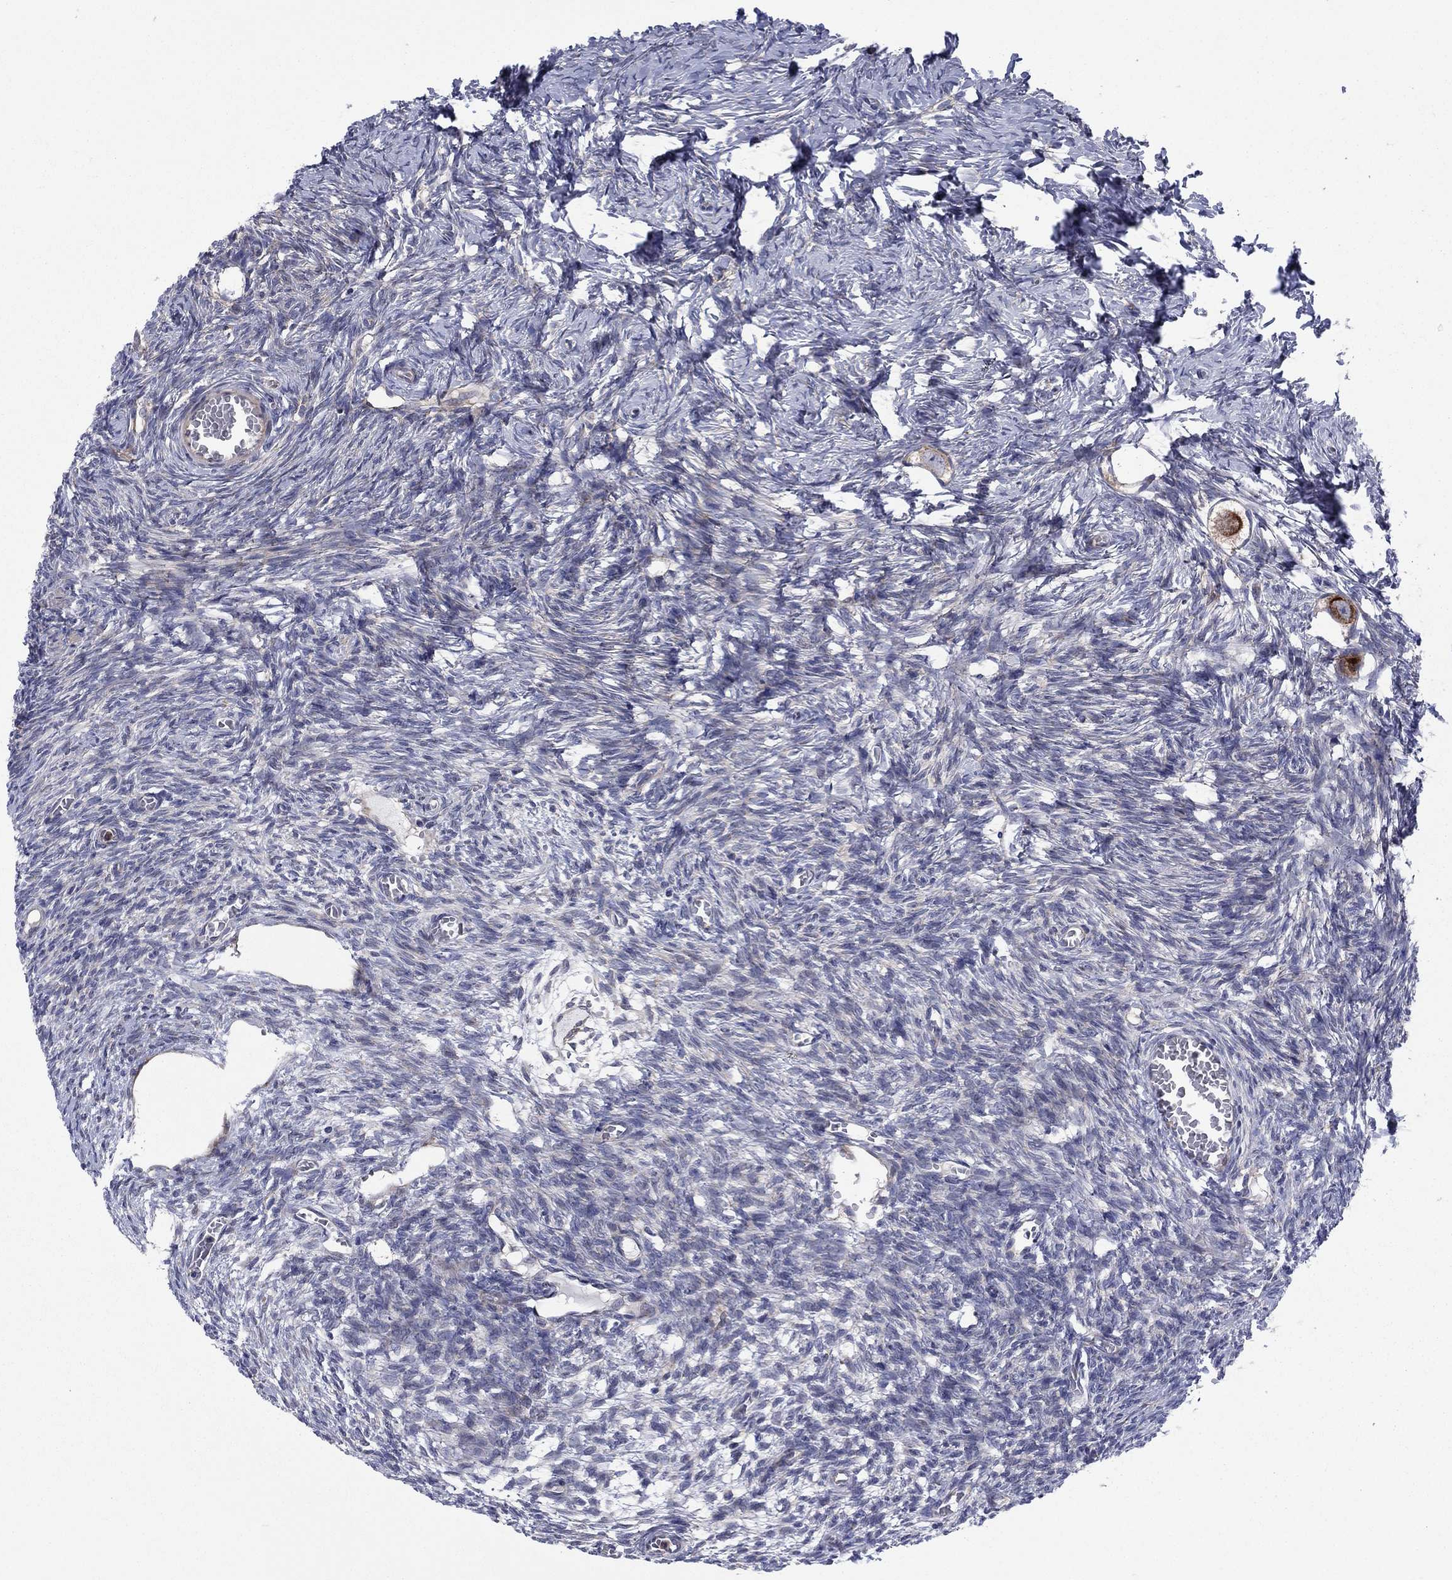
{"staining": {"intensity": "strong", "quantity": "25%-75%", "location": "cytoplasmic/membranous"}, "tissue": "ovary", "cell_type": "Follicle cells", "image_type": "normal", "snomed": [{"axis": "morphology", "description": "Normal tissue, NOS"}, {"axis": "topography", "description": "Ovary"}], "caption": "A histopathology image showing strong cytoplasmic/membranous positivity in approximately 25%-75% of follicle cells in benign ovary, as visualized by brown immunohistochemical staining.", "gene": "GPR155", "patient": {"sex": "female", "age": 27}}